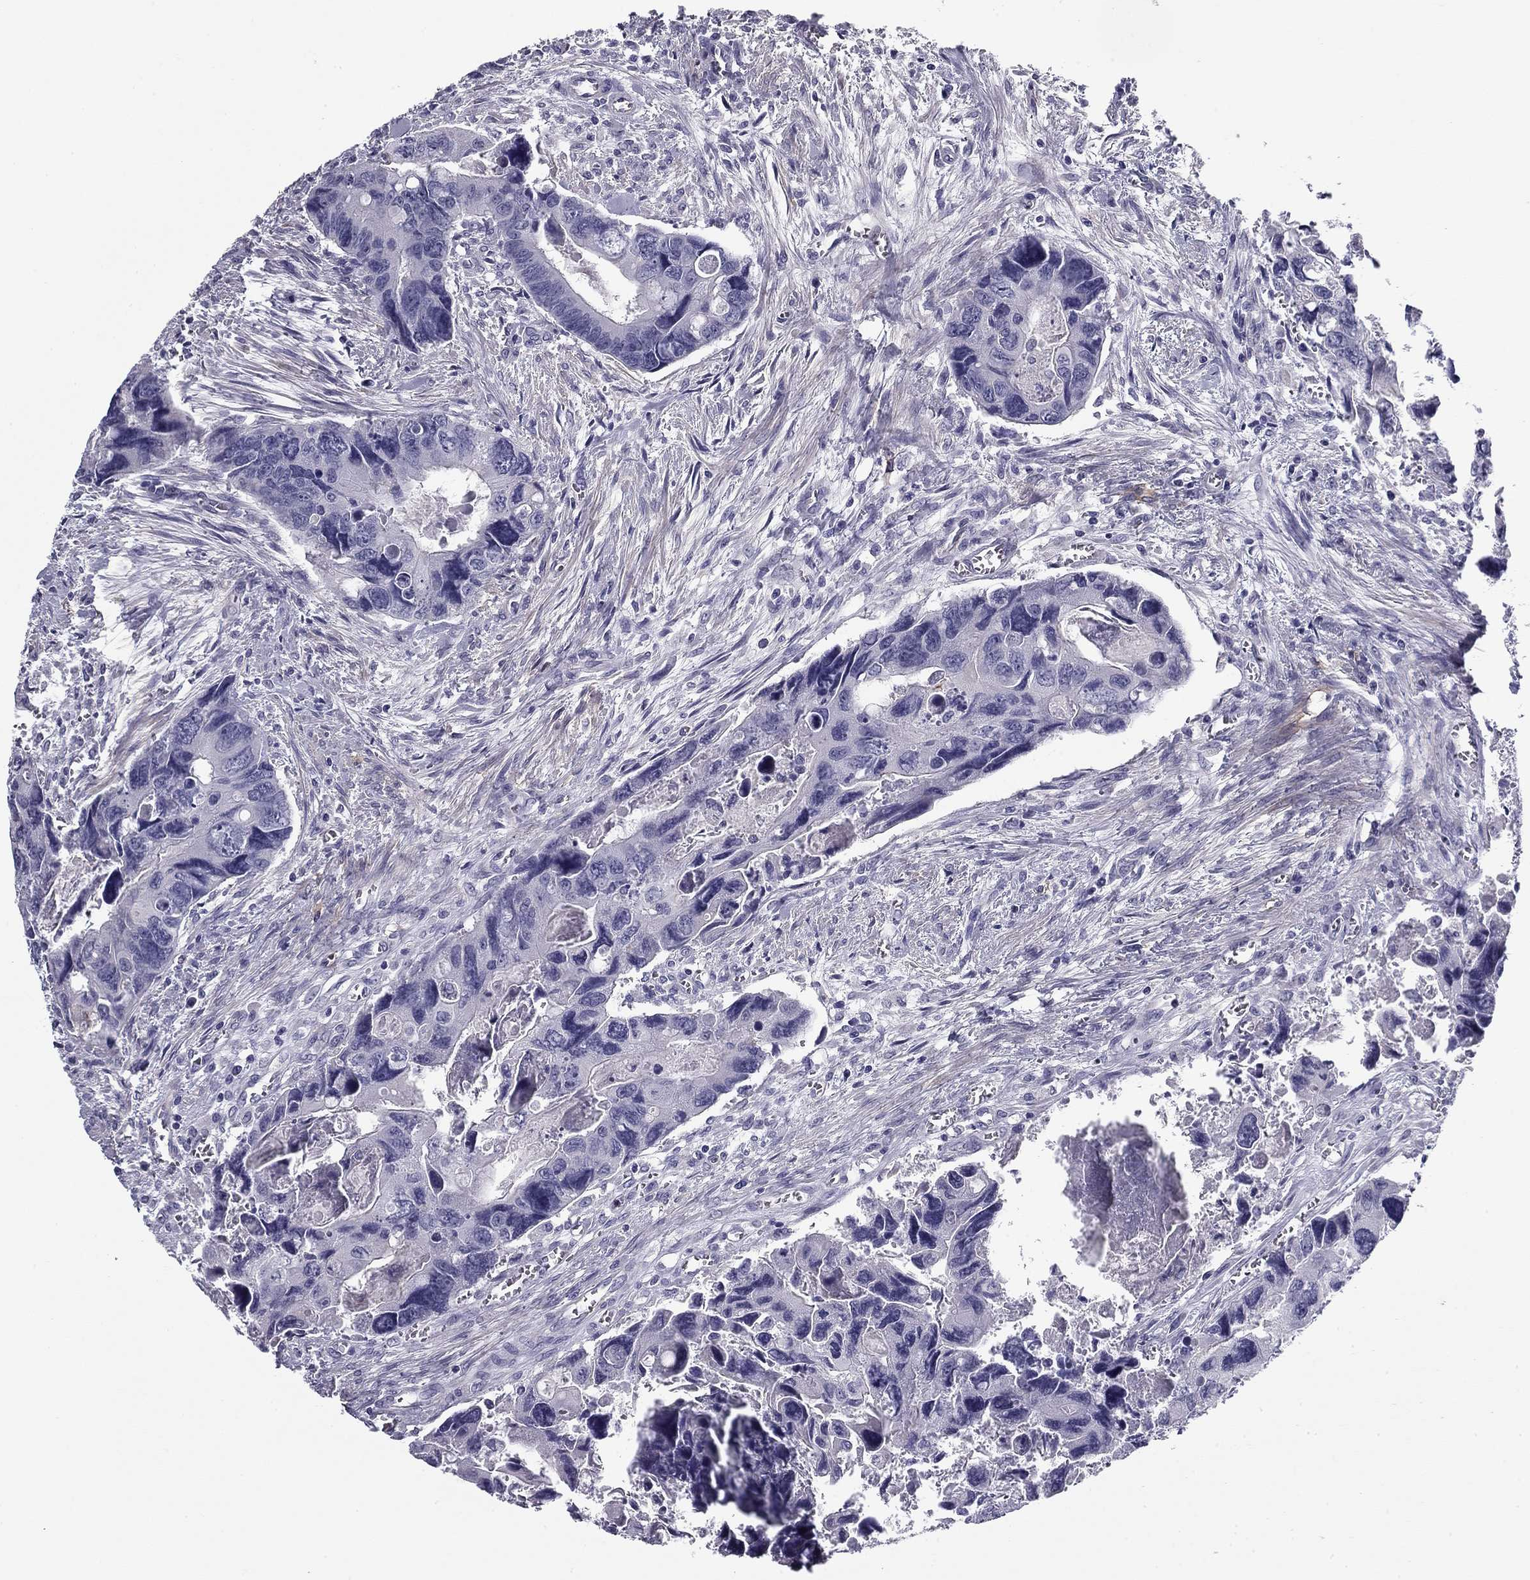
{"staining": {"intensity": "negative", "quantity": "none", "location": "none"}, "tissue": "colorectal cancer", "cell_type": "Tumor cells", "image_type": "cancer", "snomed": [{"axis": "morphology", "description": "Adenocarcinoma, NOS"}, {"axis": "topography", "description": "Rectum"}], "caption": "An IHC photomicrograph of colorectal adenocarcinoma is shown. There is no staining in tumor cells of colorectal adenocarcinoma.", "gene": "FLNC", "patient": {"sex": "male", "age": 62}}